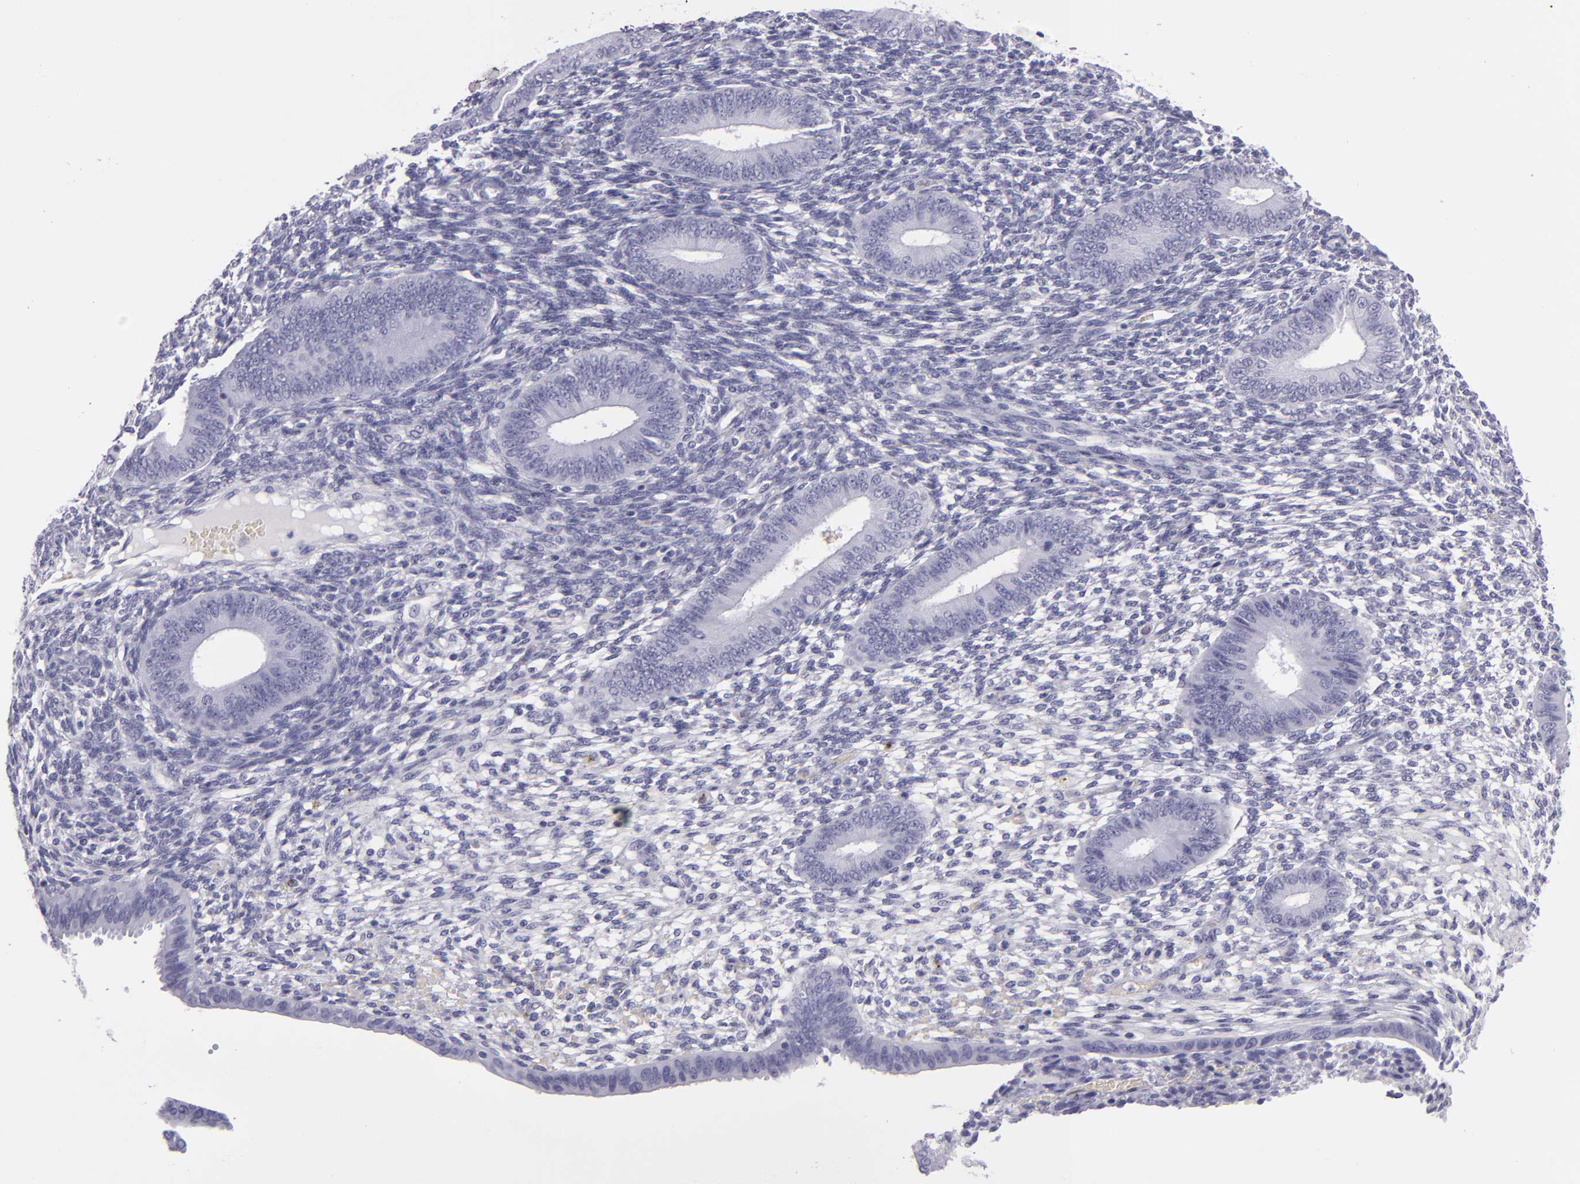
{"staining": {"intensity": "negative", "quantity": "none", "location": "none"}, "tissue": "endometrium", "cell_type": "Cells in endometrial stroma", "image_type": "normal", "snomed": [{"axis": "morphology", "description": "Normal tissue, NOS"}, {"axis": "topography", "description": "Endometrium"}], "caption": "Unremarkable endometrium was stained to show a protein in brown. There is no significant expression in cells in endometrial stroma.", "gene": "CR2", "patient": {"sex": "female", "age": 42}}